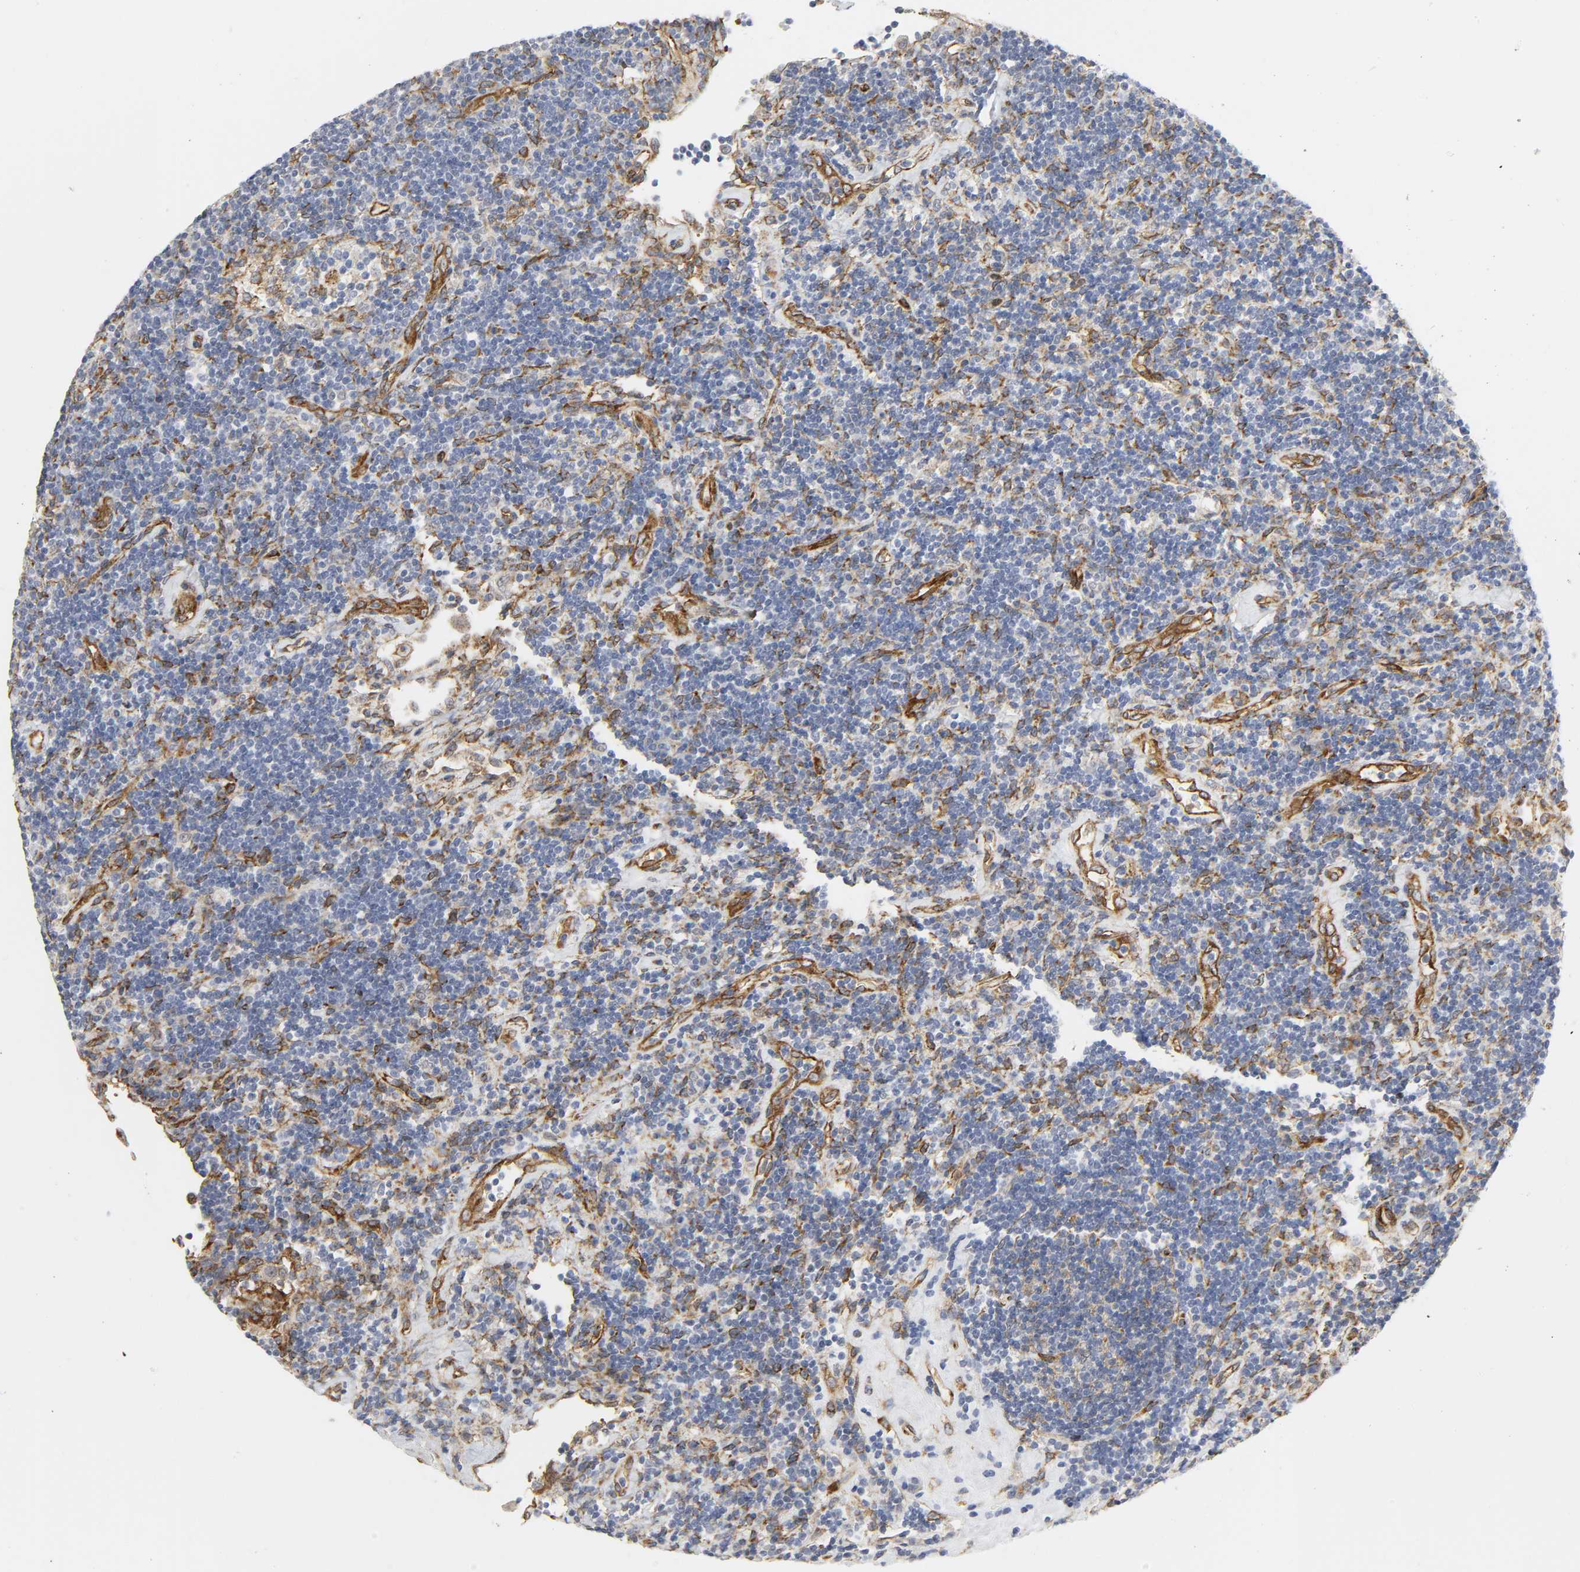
{"staining": {"intensity": "strong", "quantity": "<25%", "location": "cytoplasmic/membranous"}, "tissue": "lymphoma", "cell_type": "Tumor cells", "image_type": "cancer", "snomed": [{"axis": "morphology", "description": "Malignant lymphoma, non-Hodgkin's type, Low grade"}, {"axis": "topography", "description": "Lymph node"}], "caption": "A brown stain labels strong cytoplasmic/membranous expression of a protein in human lymphoma tumor cells.", "gene": "DOCK1", "patient": {"sex": "male", "age": 70}}